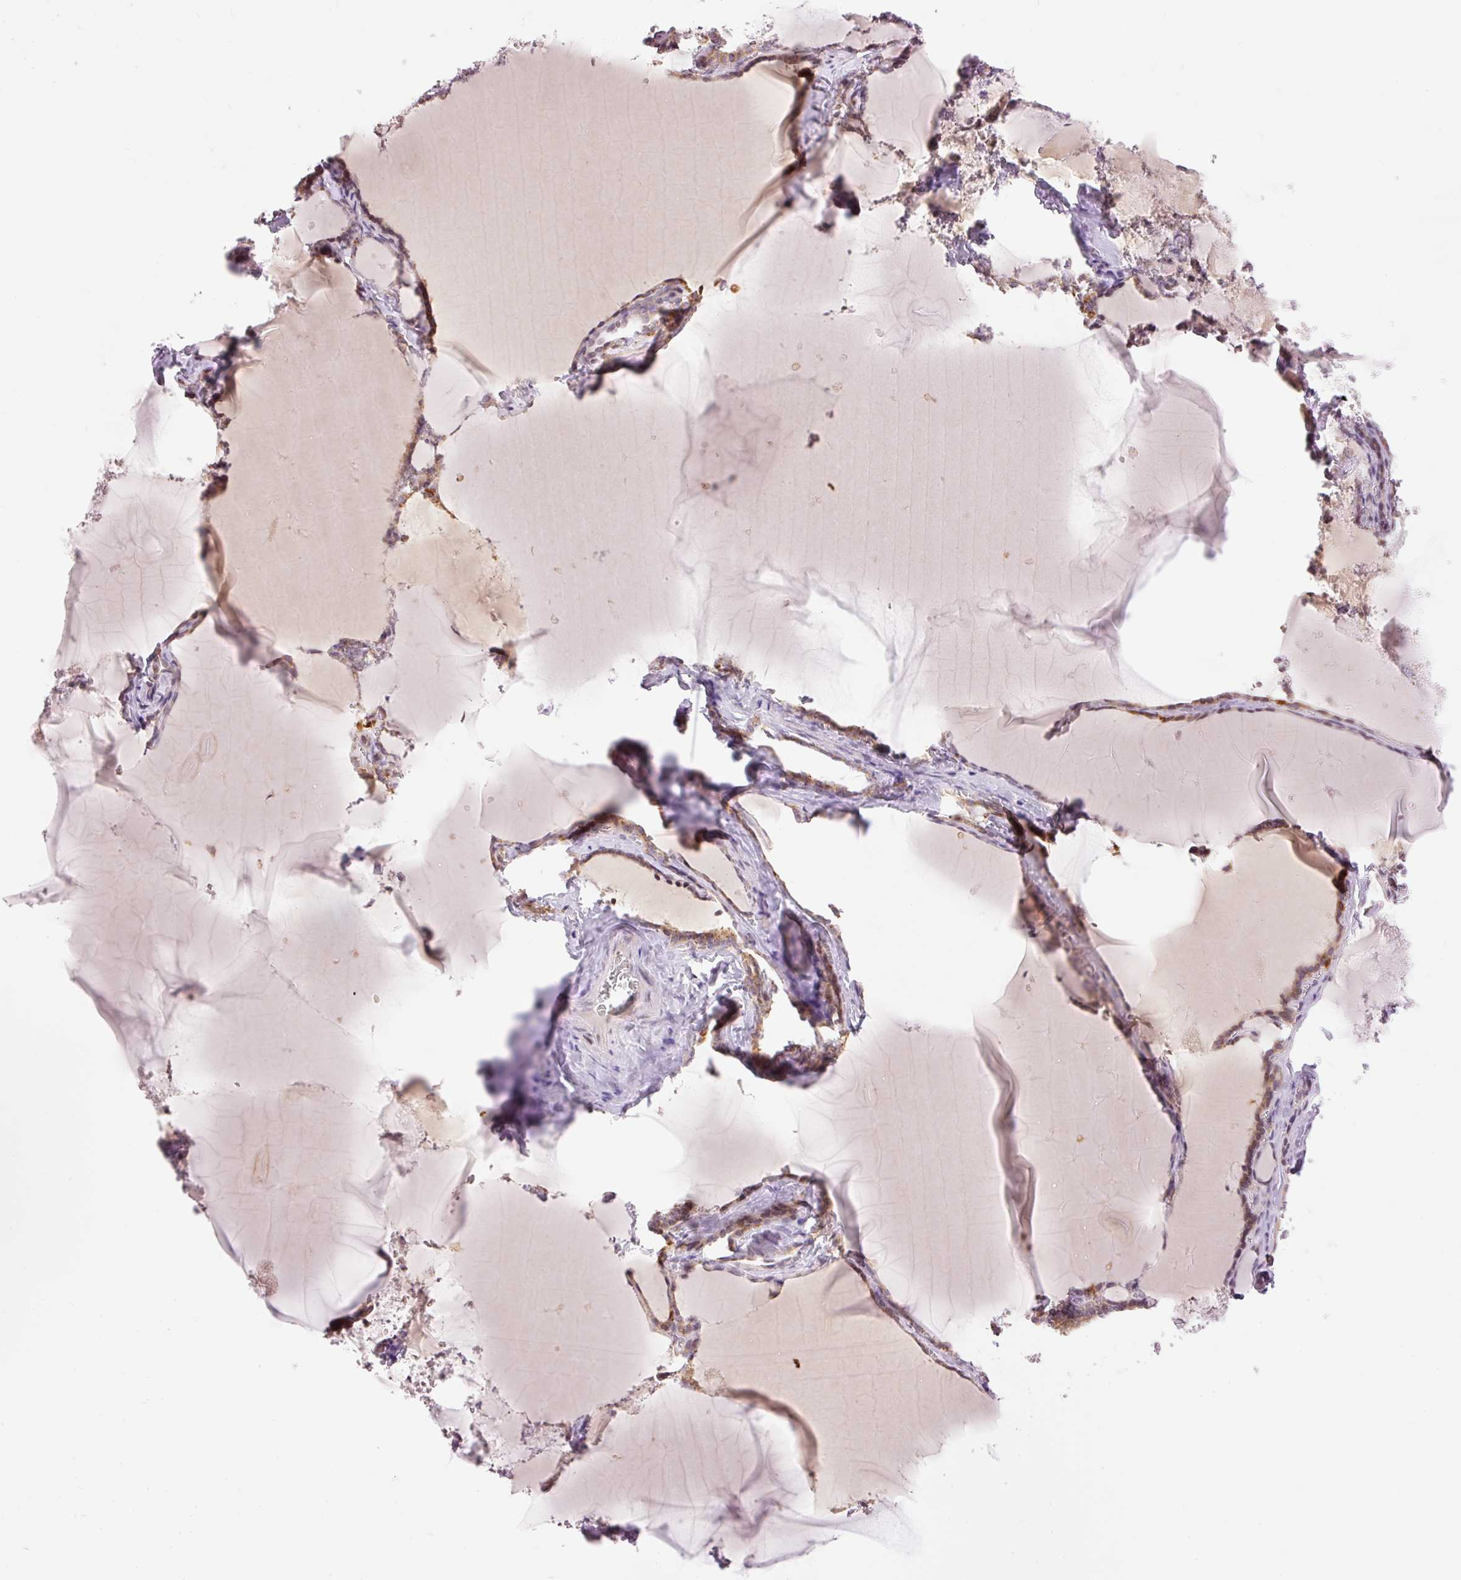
{"staining": {"intensity": "moderate", "quantity": ">75%", "location": "cytoplasmic/membranous"}, "tissue": "thyroid gland", "cell_type": "Glandular cells", "image_type": "normal", "snomed": [{"axis": "morphology", "description": "Normal tissue, NOS"}, {"axis": "topography", "description": "Thyroid gland"}], "caption": "Protein analysis of normal thyroid gland demonstrates moderate cytoplasmic/membranous positivity in approximately >75% of glandular cells. The protein is stained brown, and the nuclei are stained in blue (DAB IHC with brightfield microscopy, high magnification).", "gene": "ABHD11", "patient": {"sex": "female", "age": 49}}